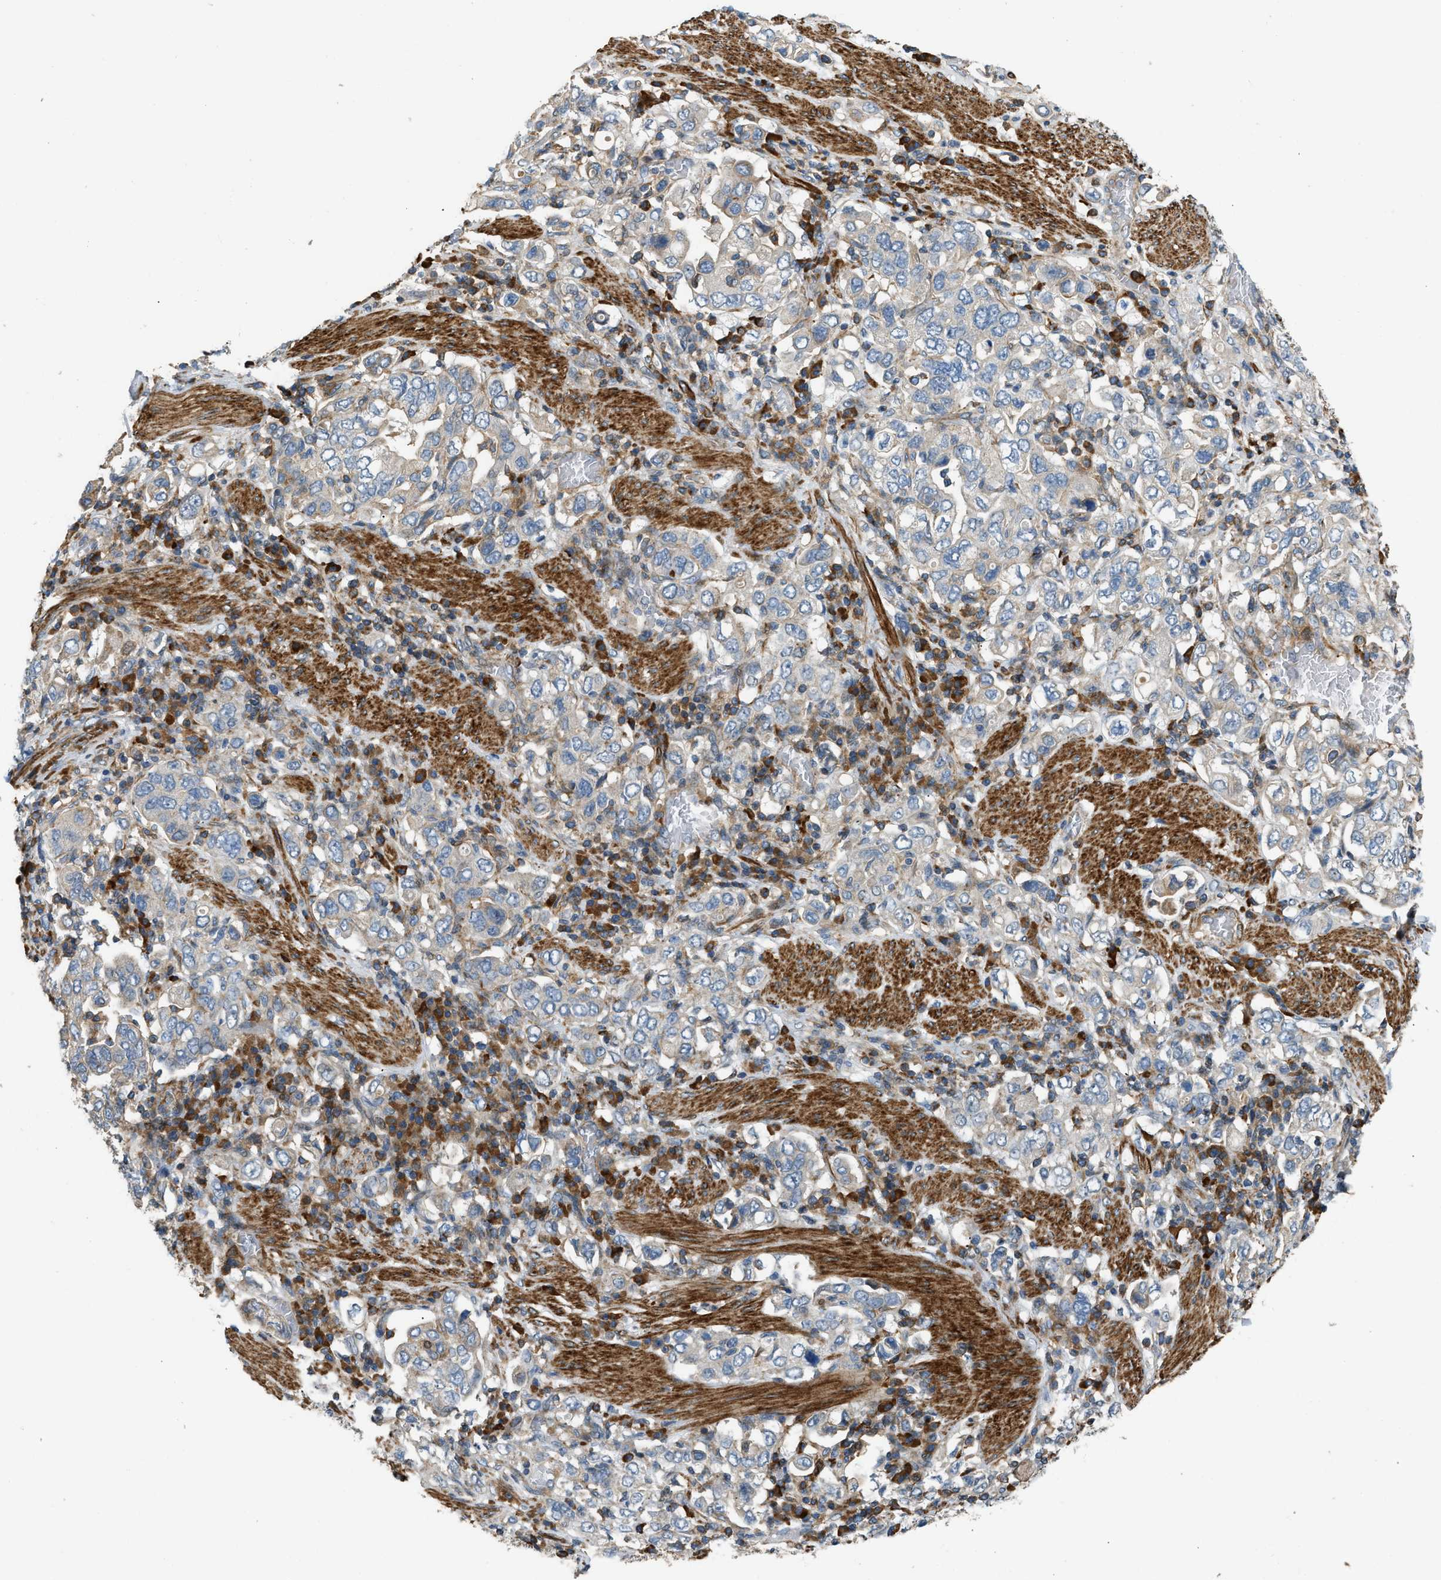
{"staining": {"intensity": "moderate", "quantity": "<25%", "location": "cytoplasmic/membranous"}, "tissue": "stomach cancer", "cell_type": "Tumor cells", "image_type": "cancer", "snomed": [{"axis": "morphology", "description": "Adenocarcinoma, NOS"}, {"axis": "topography", "description": "Stomach, upper"}], "caption": "Immunohistochemistry (DAB (3,3'-diaminobenzidine)) staining of human stomach adenocarcinoma reveals moderate cytoplasmic/membranous protein expression in about <25% of tumor cells.", "gene": "BTN3A2", "patient": {"sex": "male", "age": 62}}